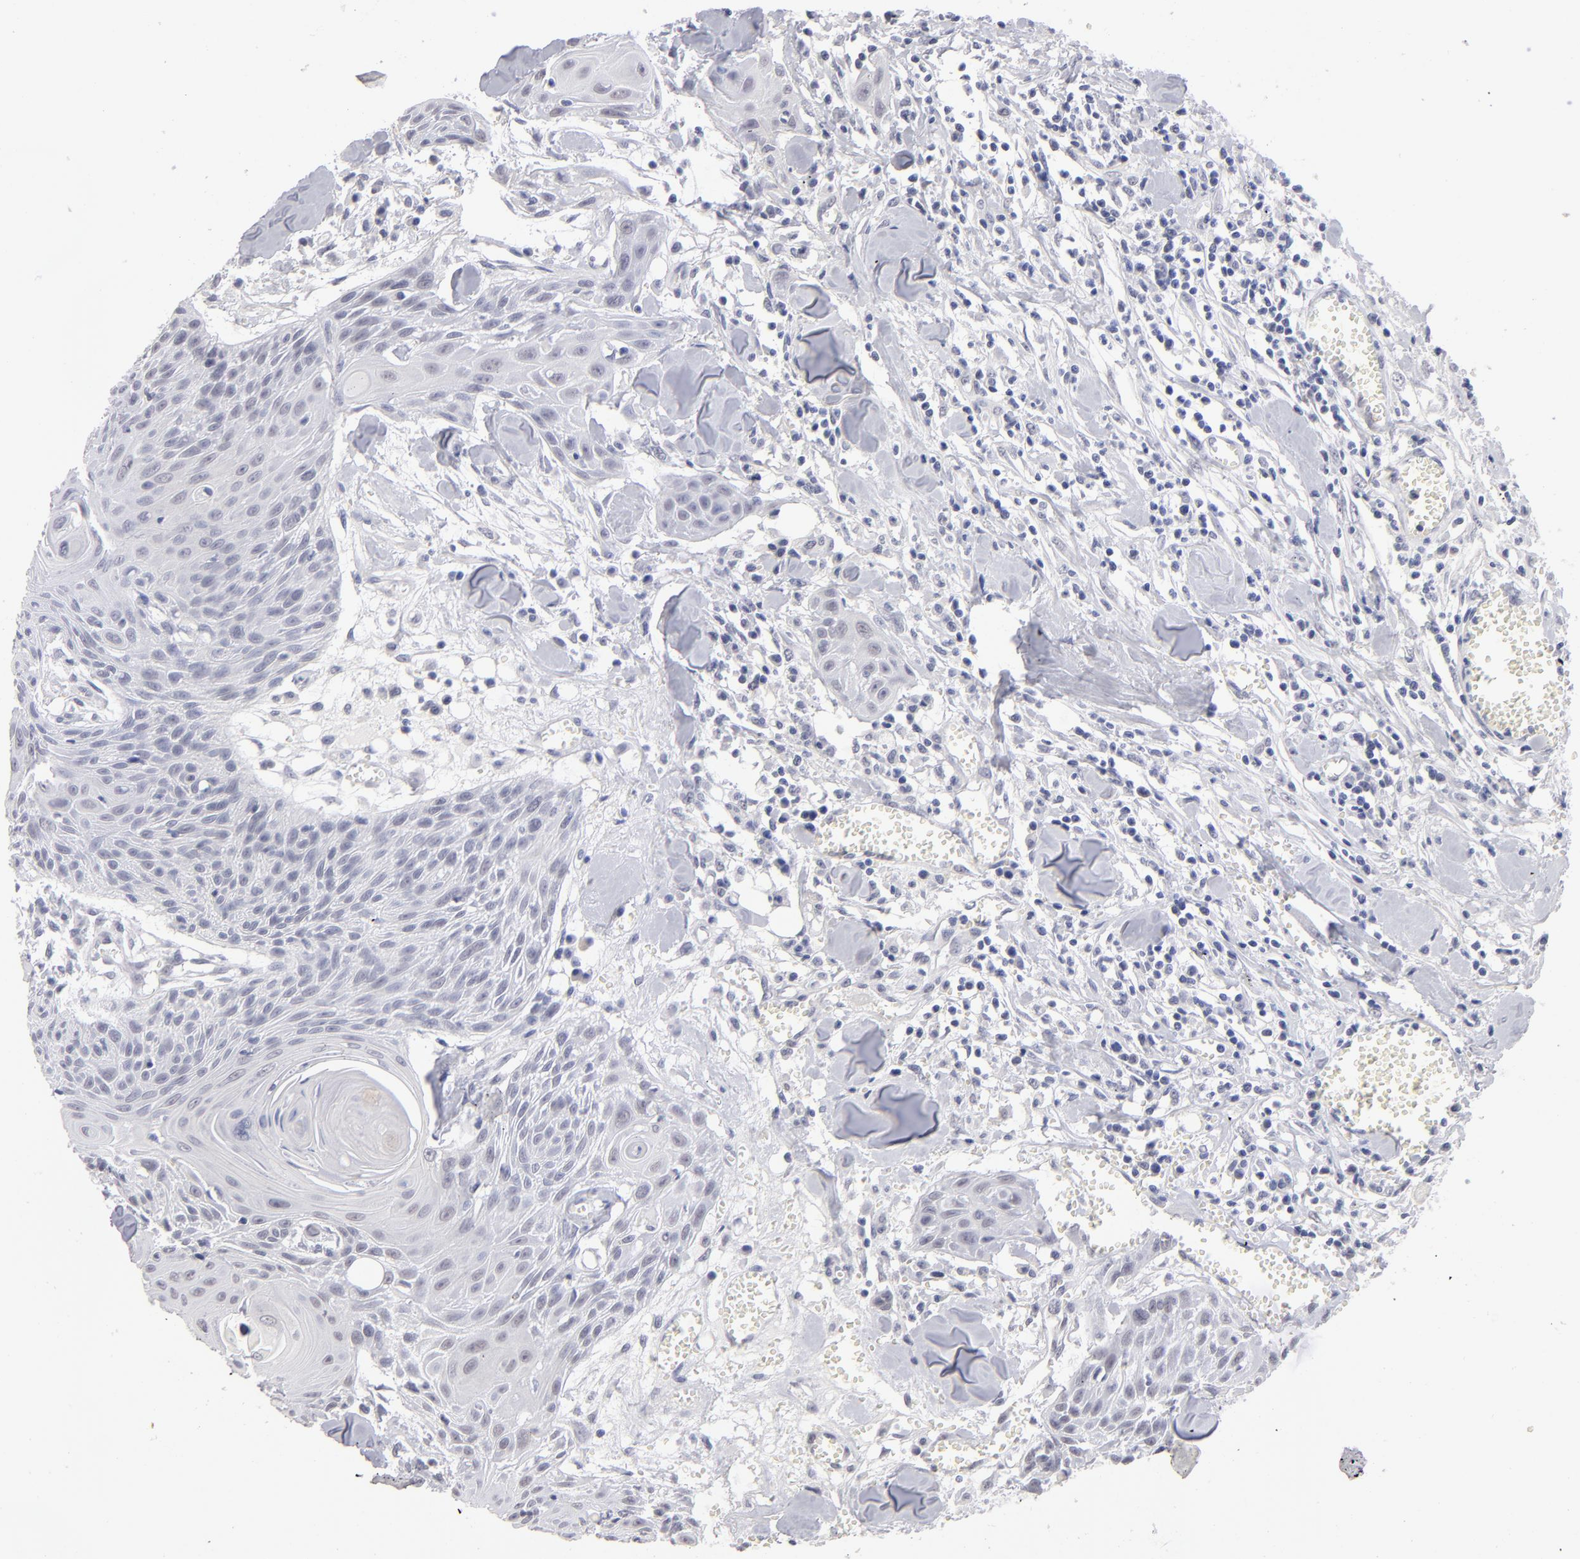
{"staining": {"intensity": "negative", "quantity": "none", "location": "none"}, "tissue": "head and neck cancer", "cell_type": "Tumor cells", "image_type": "cancer", "snomed": [{"axis": "morphology", "description": "Squamous cell carcinoma, NOS"}, {"axis": "morphology", "description": "Squamous cell carcinoma, metastatic, NOS"}, {"axis": "topography", "description": "Lymph node"}, {"axis": "topography", "description": "Salivary gland"}, {"axis": "topography", "description": "Head-Neck"}], "caption": "Head and neck cancer (squamous cell carcinoma) stained for a protein using IHC displays no positivity tumor cells.", "gene": "TEX11", "patient": {"sex": "female", "age": 74}}